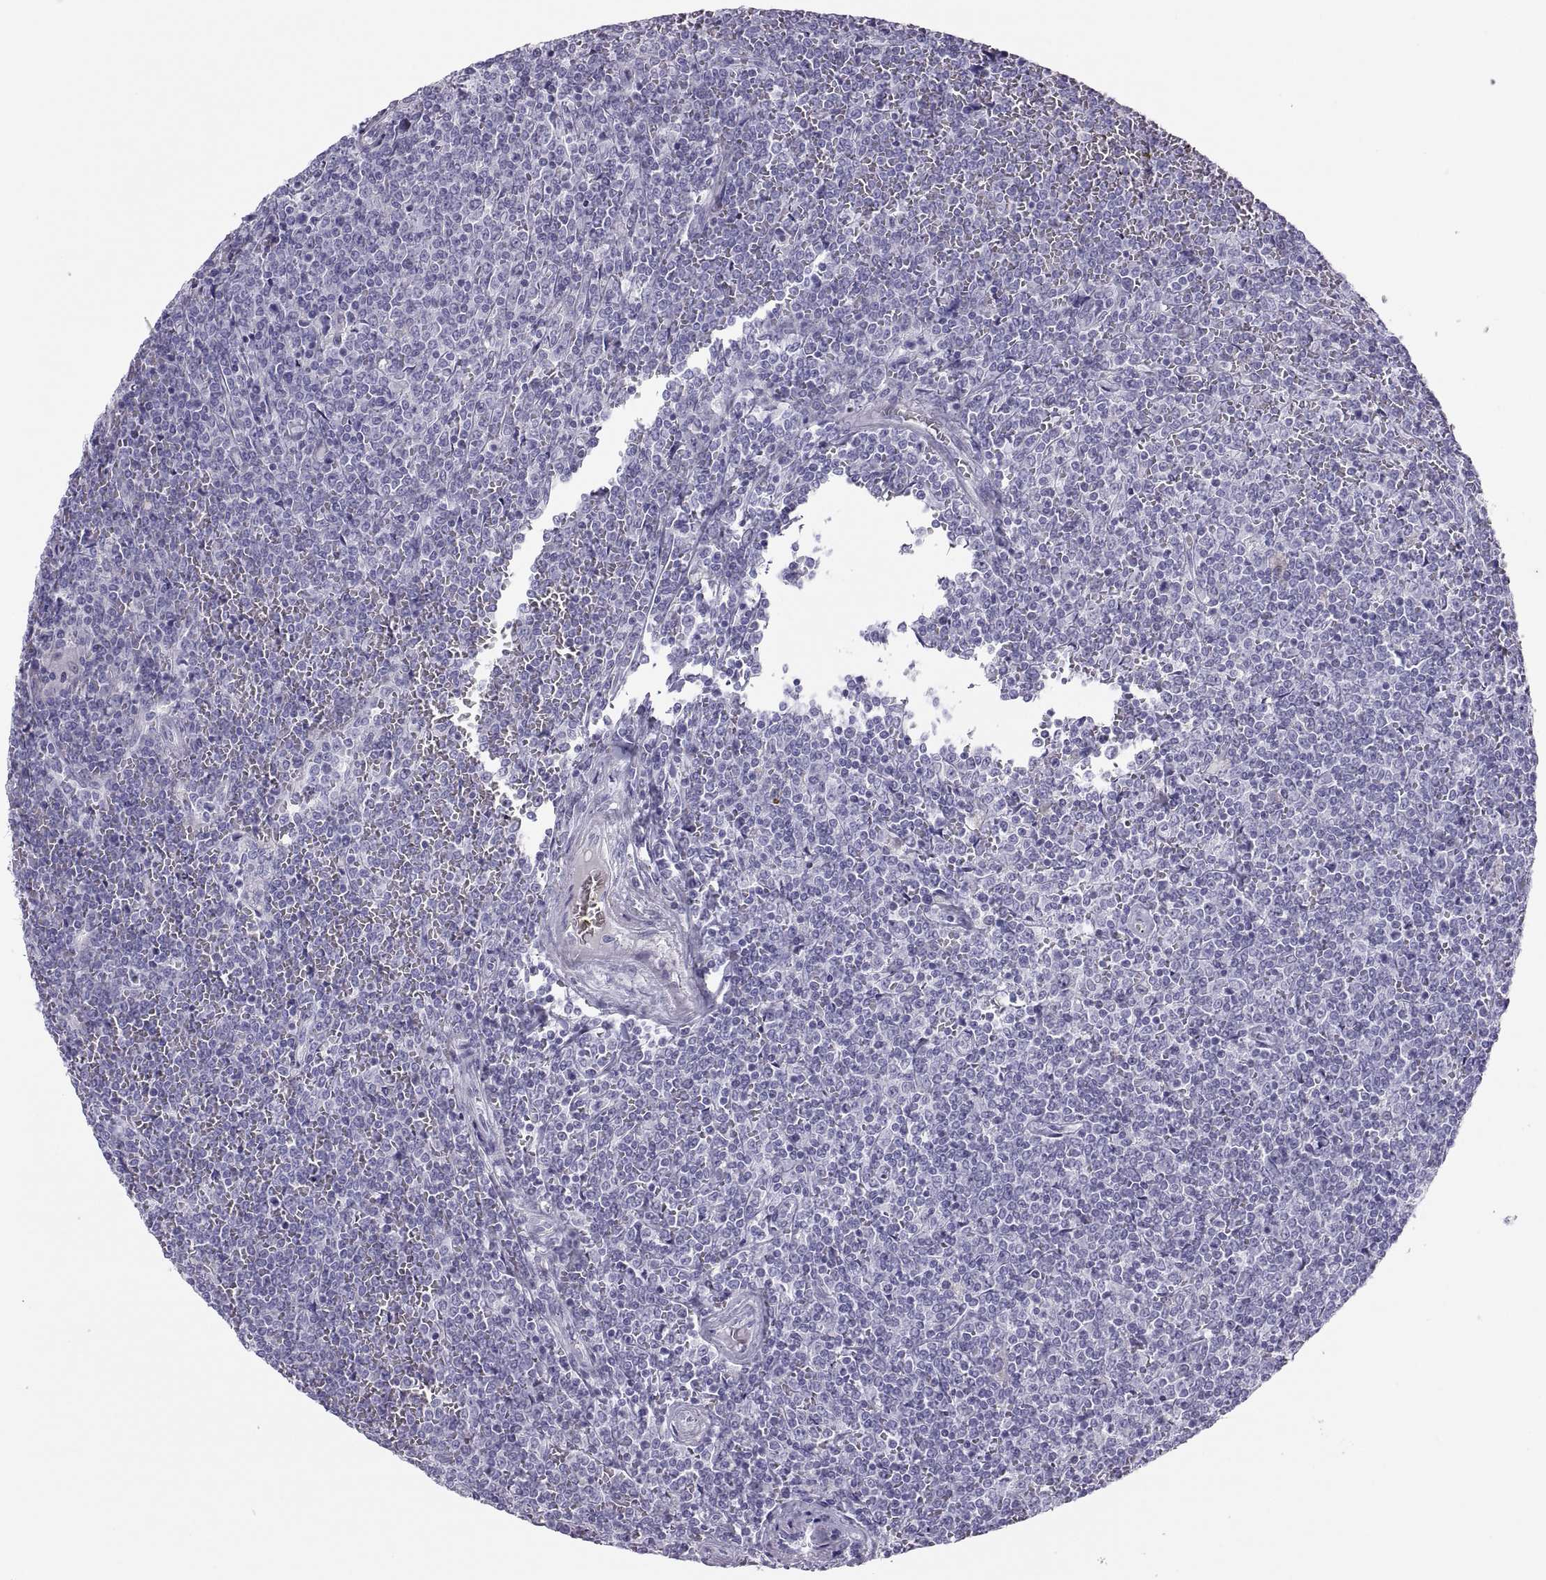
{"staining": {"intensity": "negative", "quantity": "none", "location": "none"}, "tissue": "lymphoma", "cell_type": "Tumor cells", "image_type": "cancer", "snomed": [{"axis": "morphology", "description": "Malignant lymphoma, non-Hodgkin's type, Low grade"}, {"axis": "topography", "description": "Spleen"}], "caption": "This image is of low-grade malignant lymphoma, non-Hodgkin's type stained with immunohistochemistry to label a protein in brown with the nuclei are counter-stained blue. There is no positivity in tumor cells. (DAB immunohistochemistry with hematoxylin counter stain).", "gene": "SEMG1", "patient": {"sex": "female", "age": 19}}